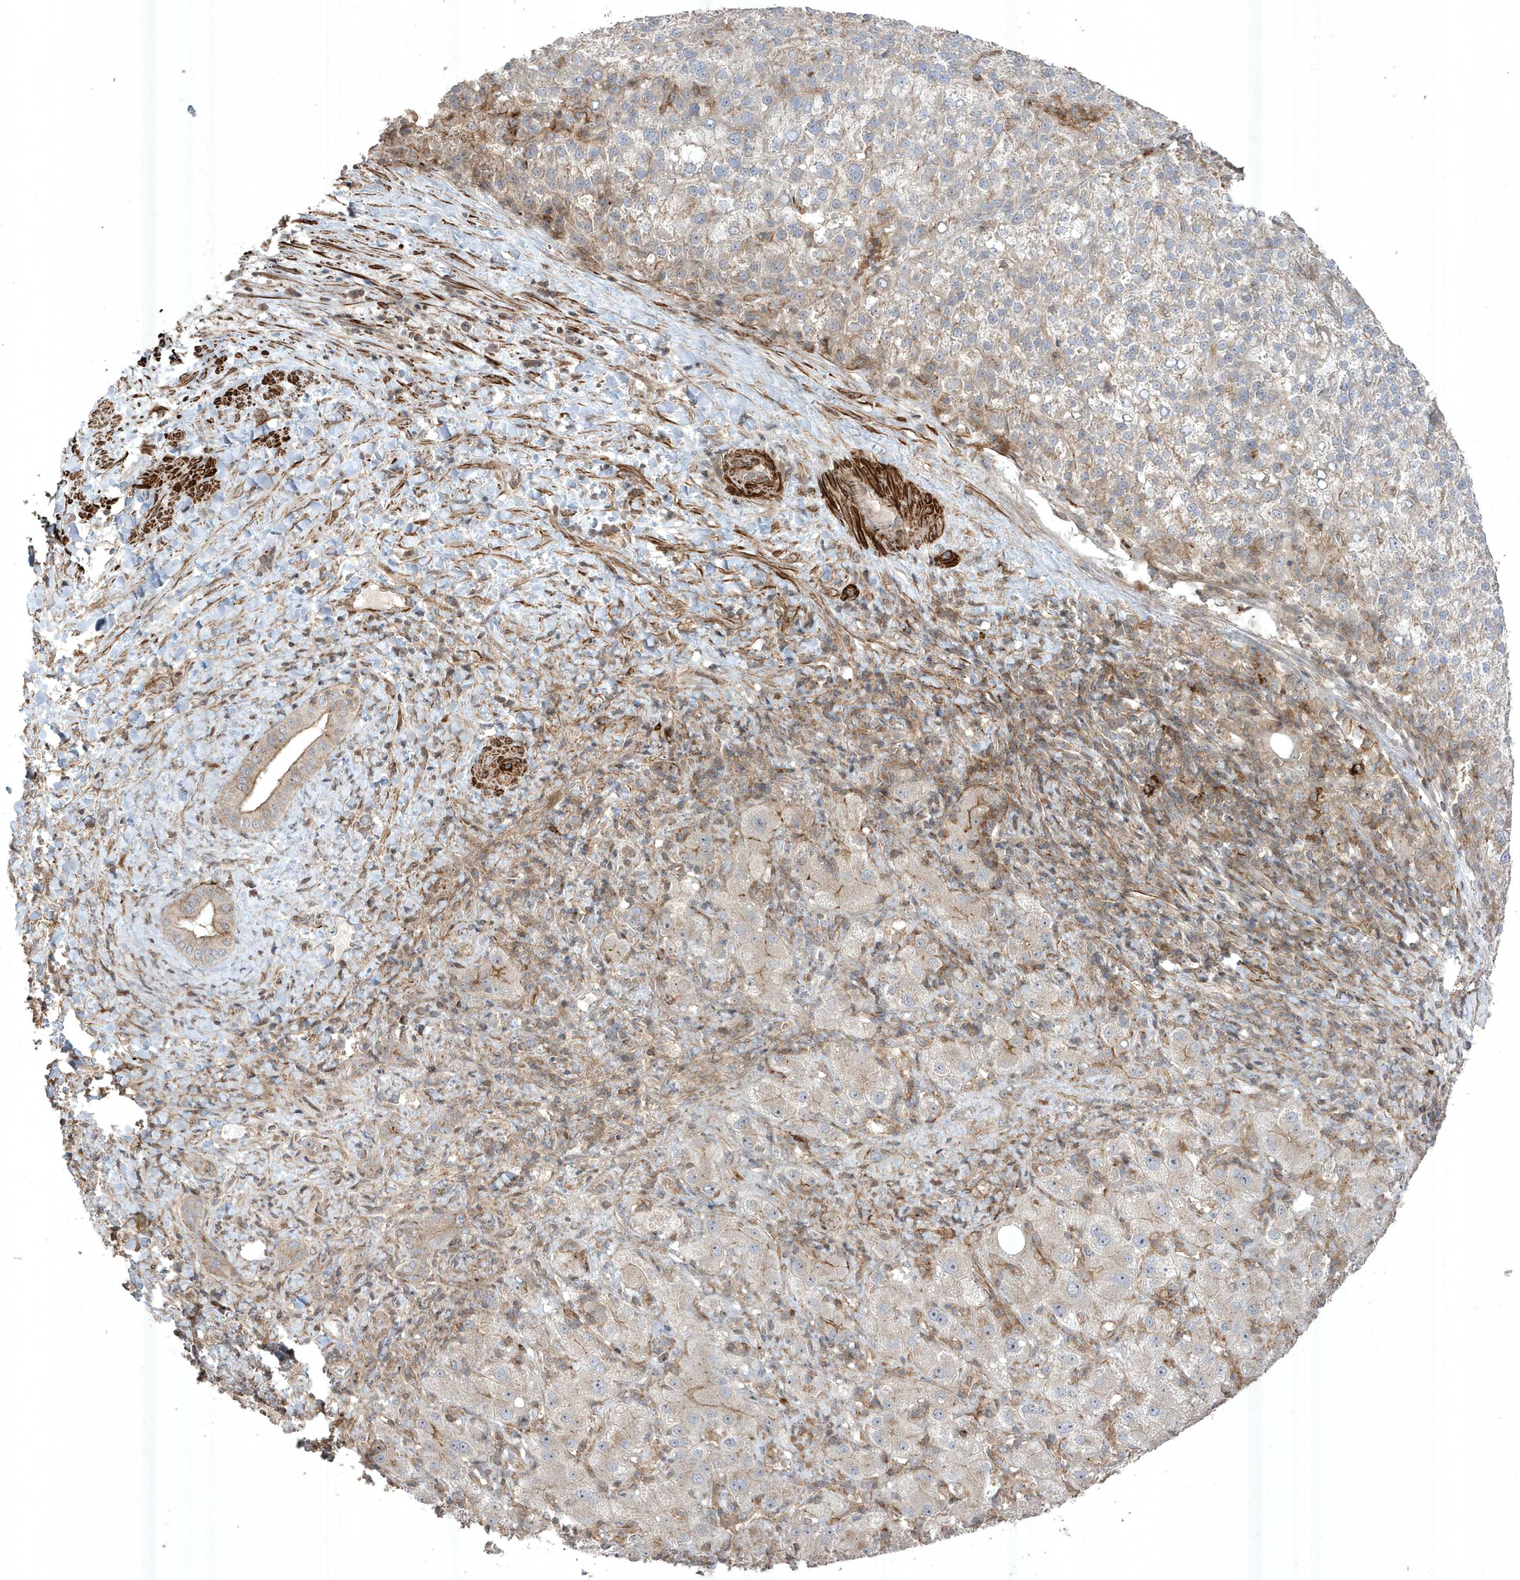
{"staining": {"intensity": "negative", "quantity": "none", "location": "none"}, "tissue": "liver cancer", "cell_type": "Tumor cells", "image_type": "cancer", "snomed": [{"axis": "morphology", "description": "Carcinoma, Hepatocellular, NOS"}, {"axis": "topography", "description": "Liver"}], "caption": "High power microscopy histopathology image of an IHC micrograph of liver cancer (hepatocellular carcinoma), revealing no significant positivity in tumor cells.", "gene": "CETN3", "patient": {"sex": "female", "age": 58}}